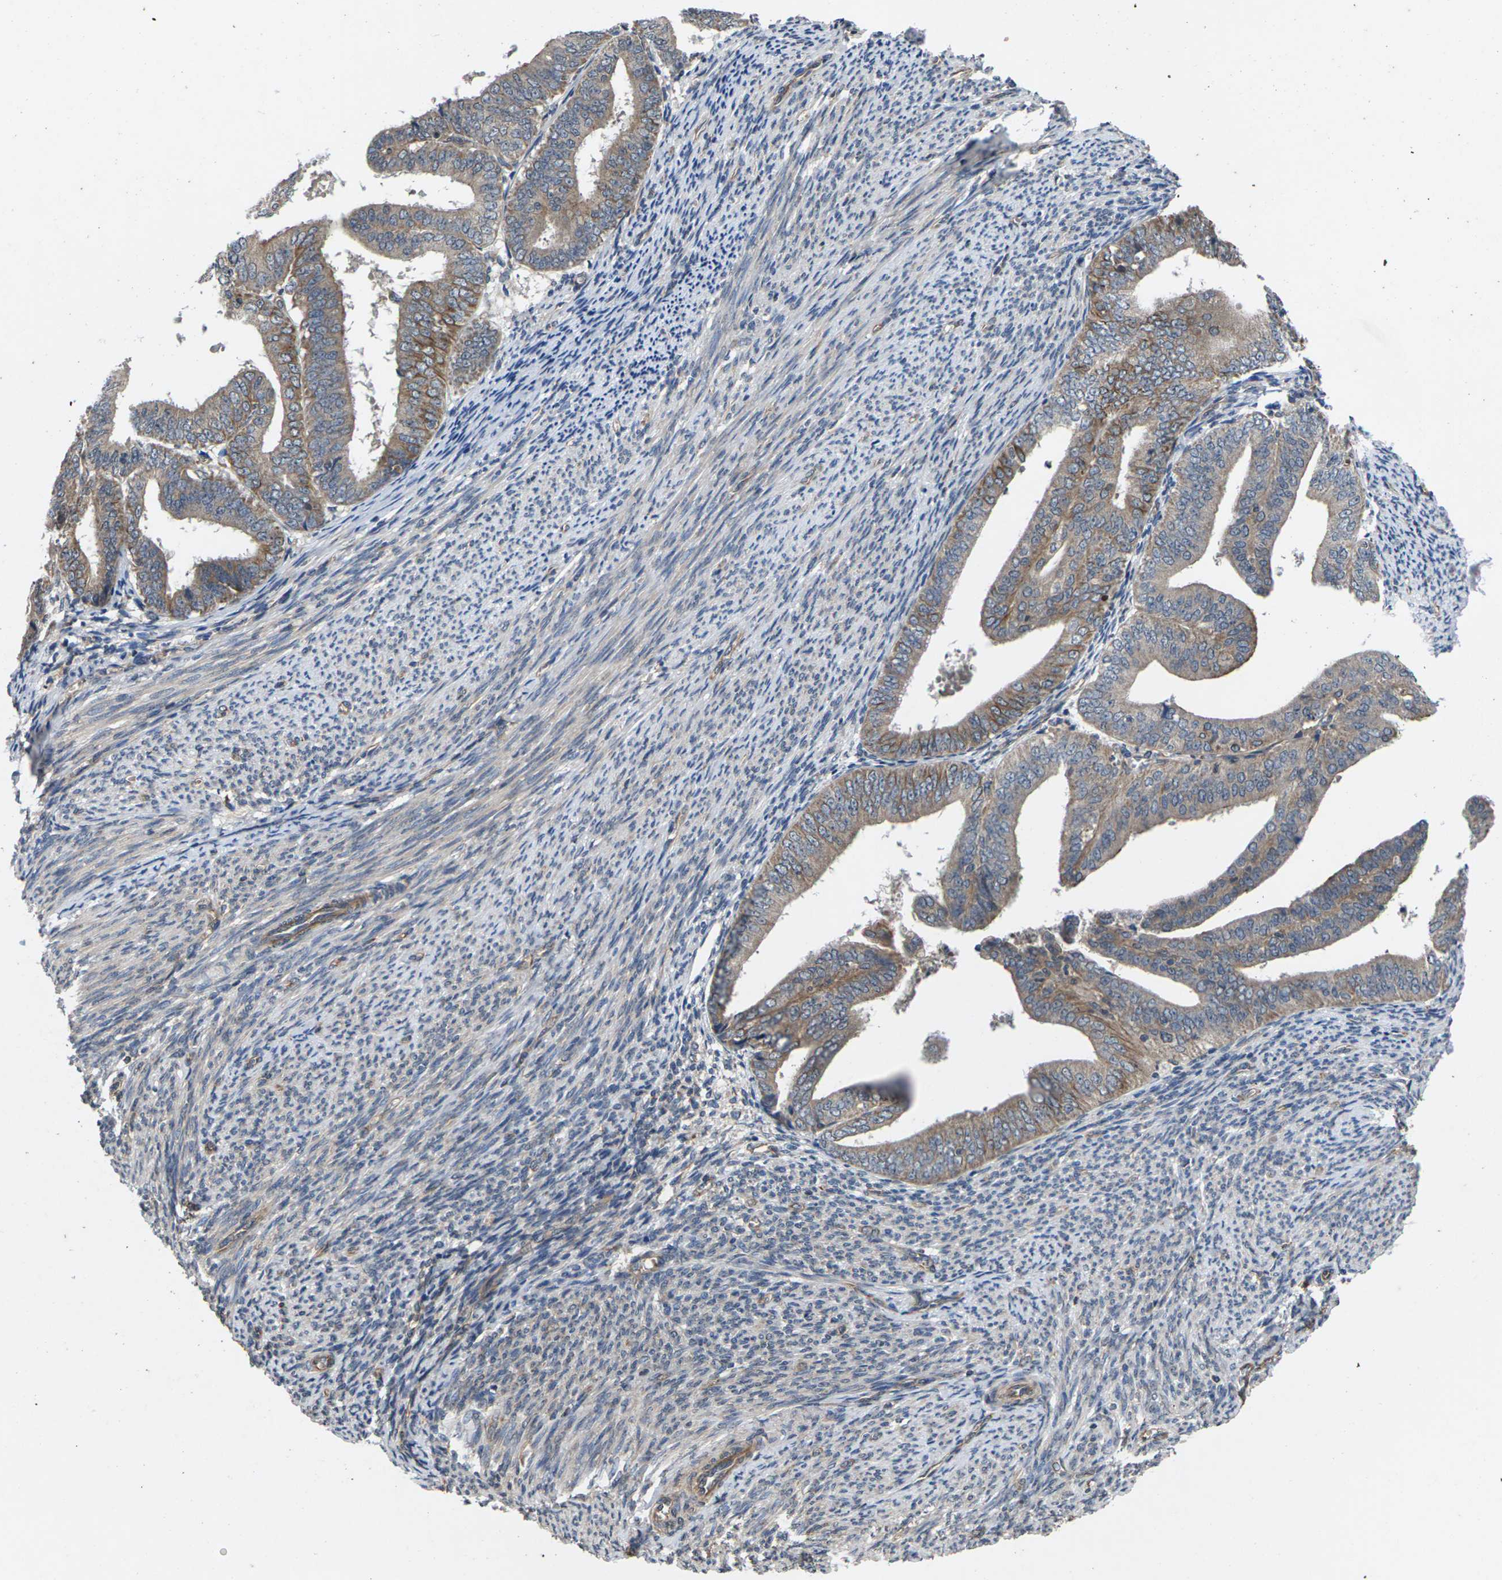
{"staining": {"intensity": "moderate", "quantity": ">75%", "location": "cytoplasmic/membranous"}, "tissue": "endometrial cancer", "cell_type": "Tumor cells", "image_type": "cancer", "snomed": [{"axis": "morphology", "description": "Adenocarcinoma, NOS"}, {"axis": "topography", "description": "Endometrium"}], "caption": "There is medium levels of moderate cytoplasmic/membranous positivity in tumor cells of adenocarcinoma (endometrial), as demonstrated by immunohistochemical staining (brown color).", "gene": "DKK2", "patient": {"sex": "female", "age": 63}}